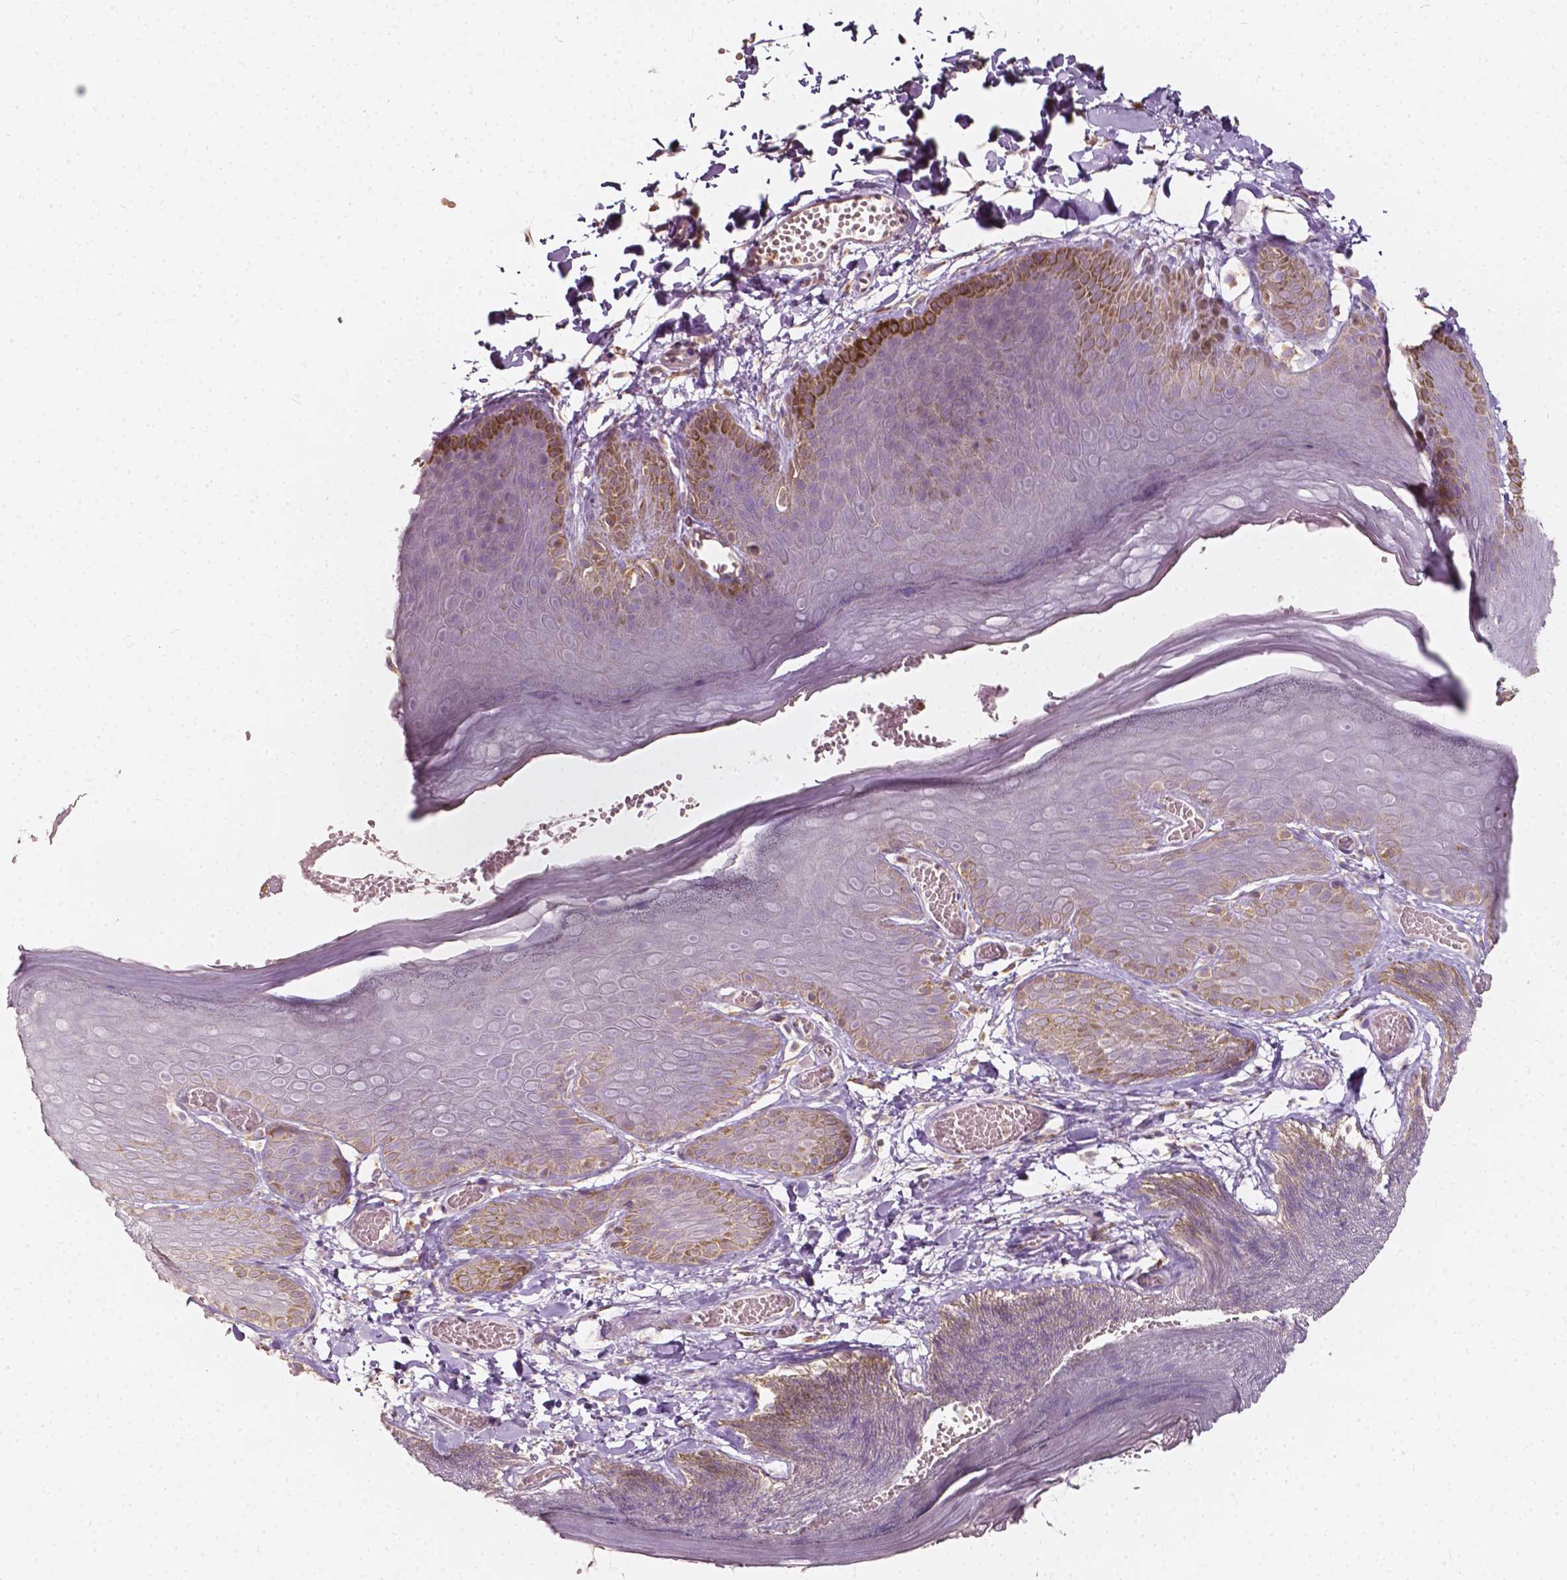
{"staining": {"intensity": "strong", "quantity": "<25%", "location": "cytoplasmic/membranous"}, "tissue": "skin", "cell_type": "Epidermal cells", "image_type": "normal", "snomed": [{"axis": "morphology", "description": "Normal tissue, NOS"}, {"axis": "topography", "description": "Anal"}], "caption": "IHC staining of unremarkable skin, which displays medium levels of strong cytoplasmic/membranous expression in about <25% of epidermal cells indicating strong cytoplasmic/membranous protein positivity. The staining was performed using DAB (brown) for protein detection and nuclei were counterstained in hematoxylin (blue).", "gene": "NPC1L1", "patient": {"sex": "male", "age": 53}}